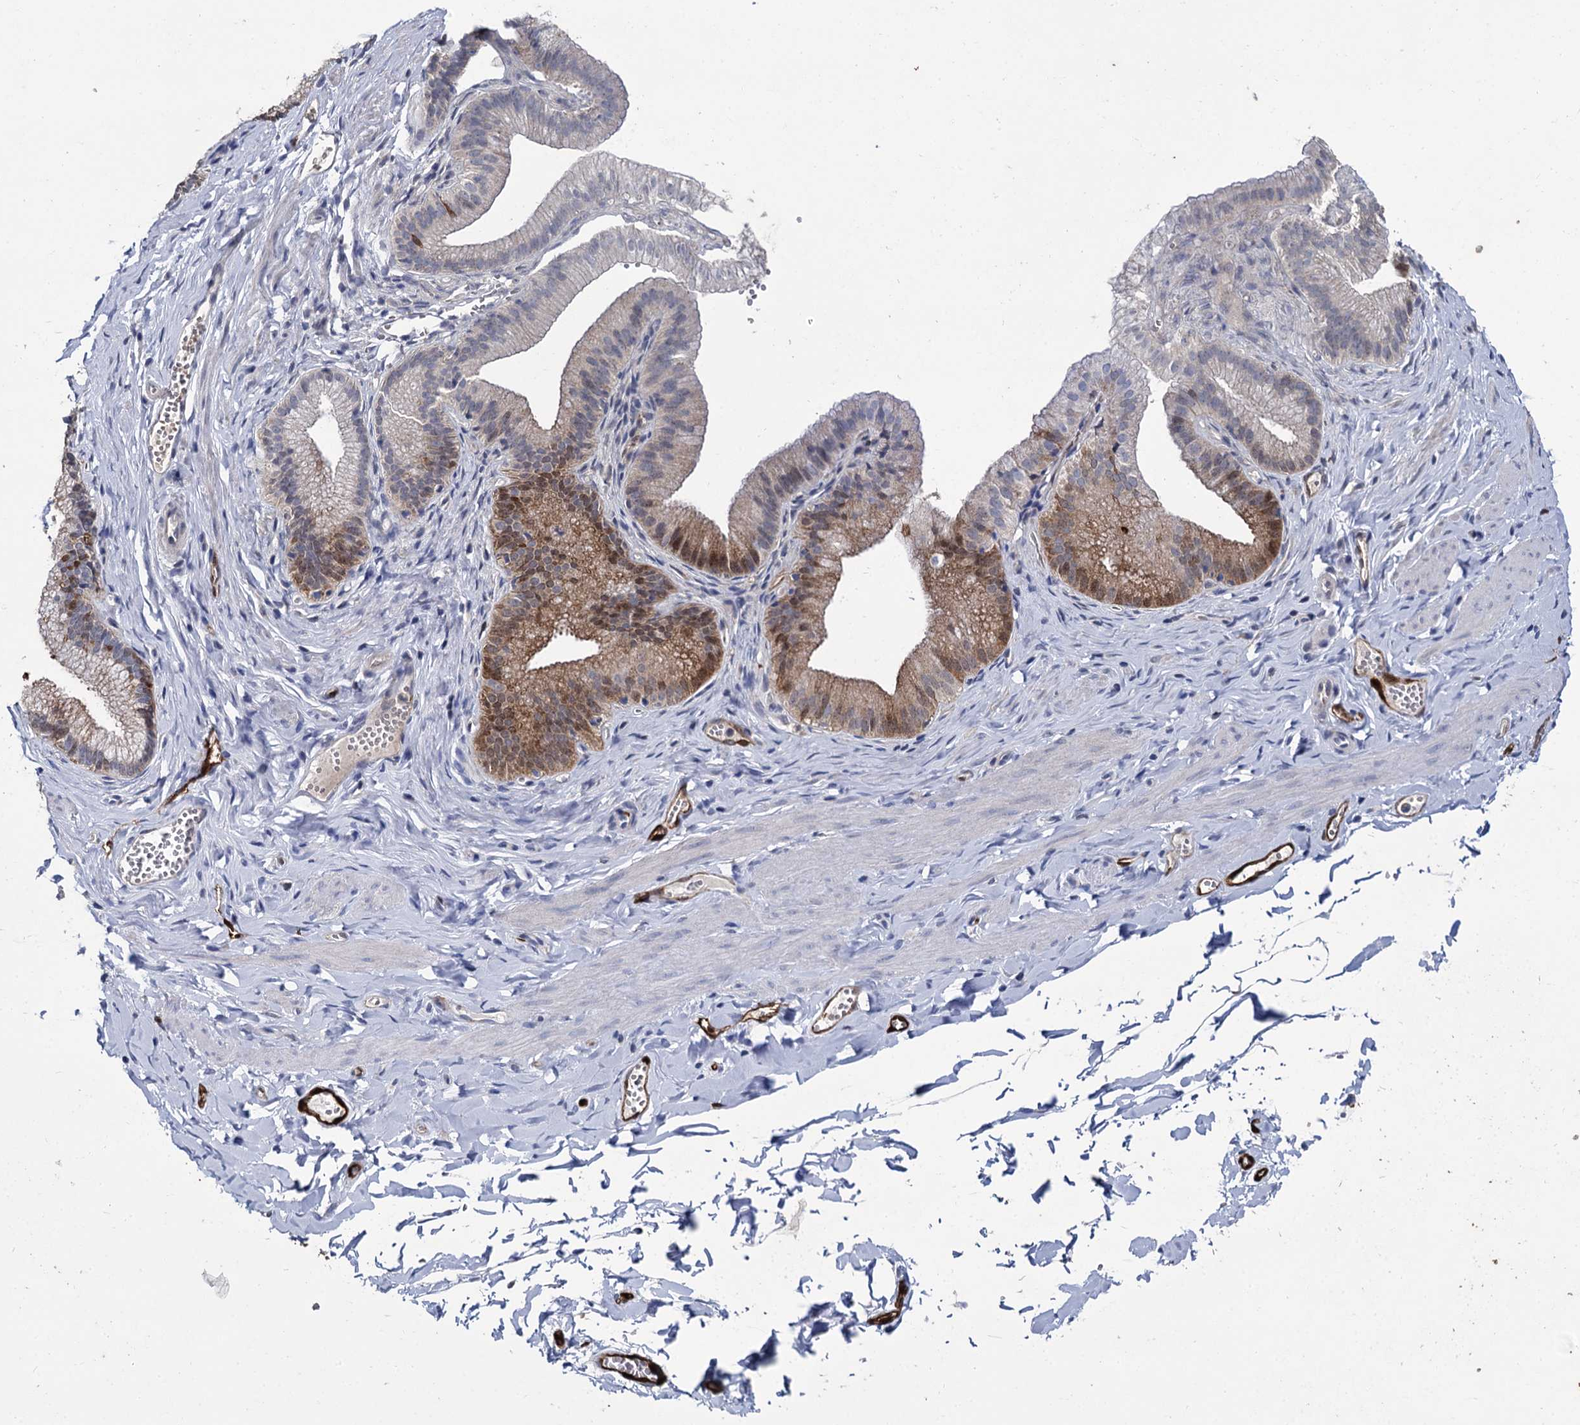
{"staining": {"intensity": "strong", "quantity": ">75%", "location": "cytoplasmic/membranous,nuclear"}, "tissue": "adipose tissue", "cell_type": "Adipocytes", "image_type": "normal", "snomed": [{"axis": "morphology", "description": "Normal tissue, NOS"}, {"axis": "topography", "description": "Gallbladder"}, {"axis": "topography", "description": "Peripheral nerve tissue"}], "caption": "Brown immunohistochemical staining in unremarkable human adipose tissue displays strong cytoplasmic/membranous,nuclear staining in about >75% of adipocytes. The protein of interest is stained brown, and the nuclei are stained in blue (DAB (3,3'-diaminobenzidine) IHC with brightfield microscopy, high magnification).", "gene": "FABP5", "patient": {"sex": "male", "age": 38}}